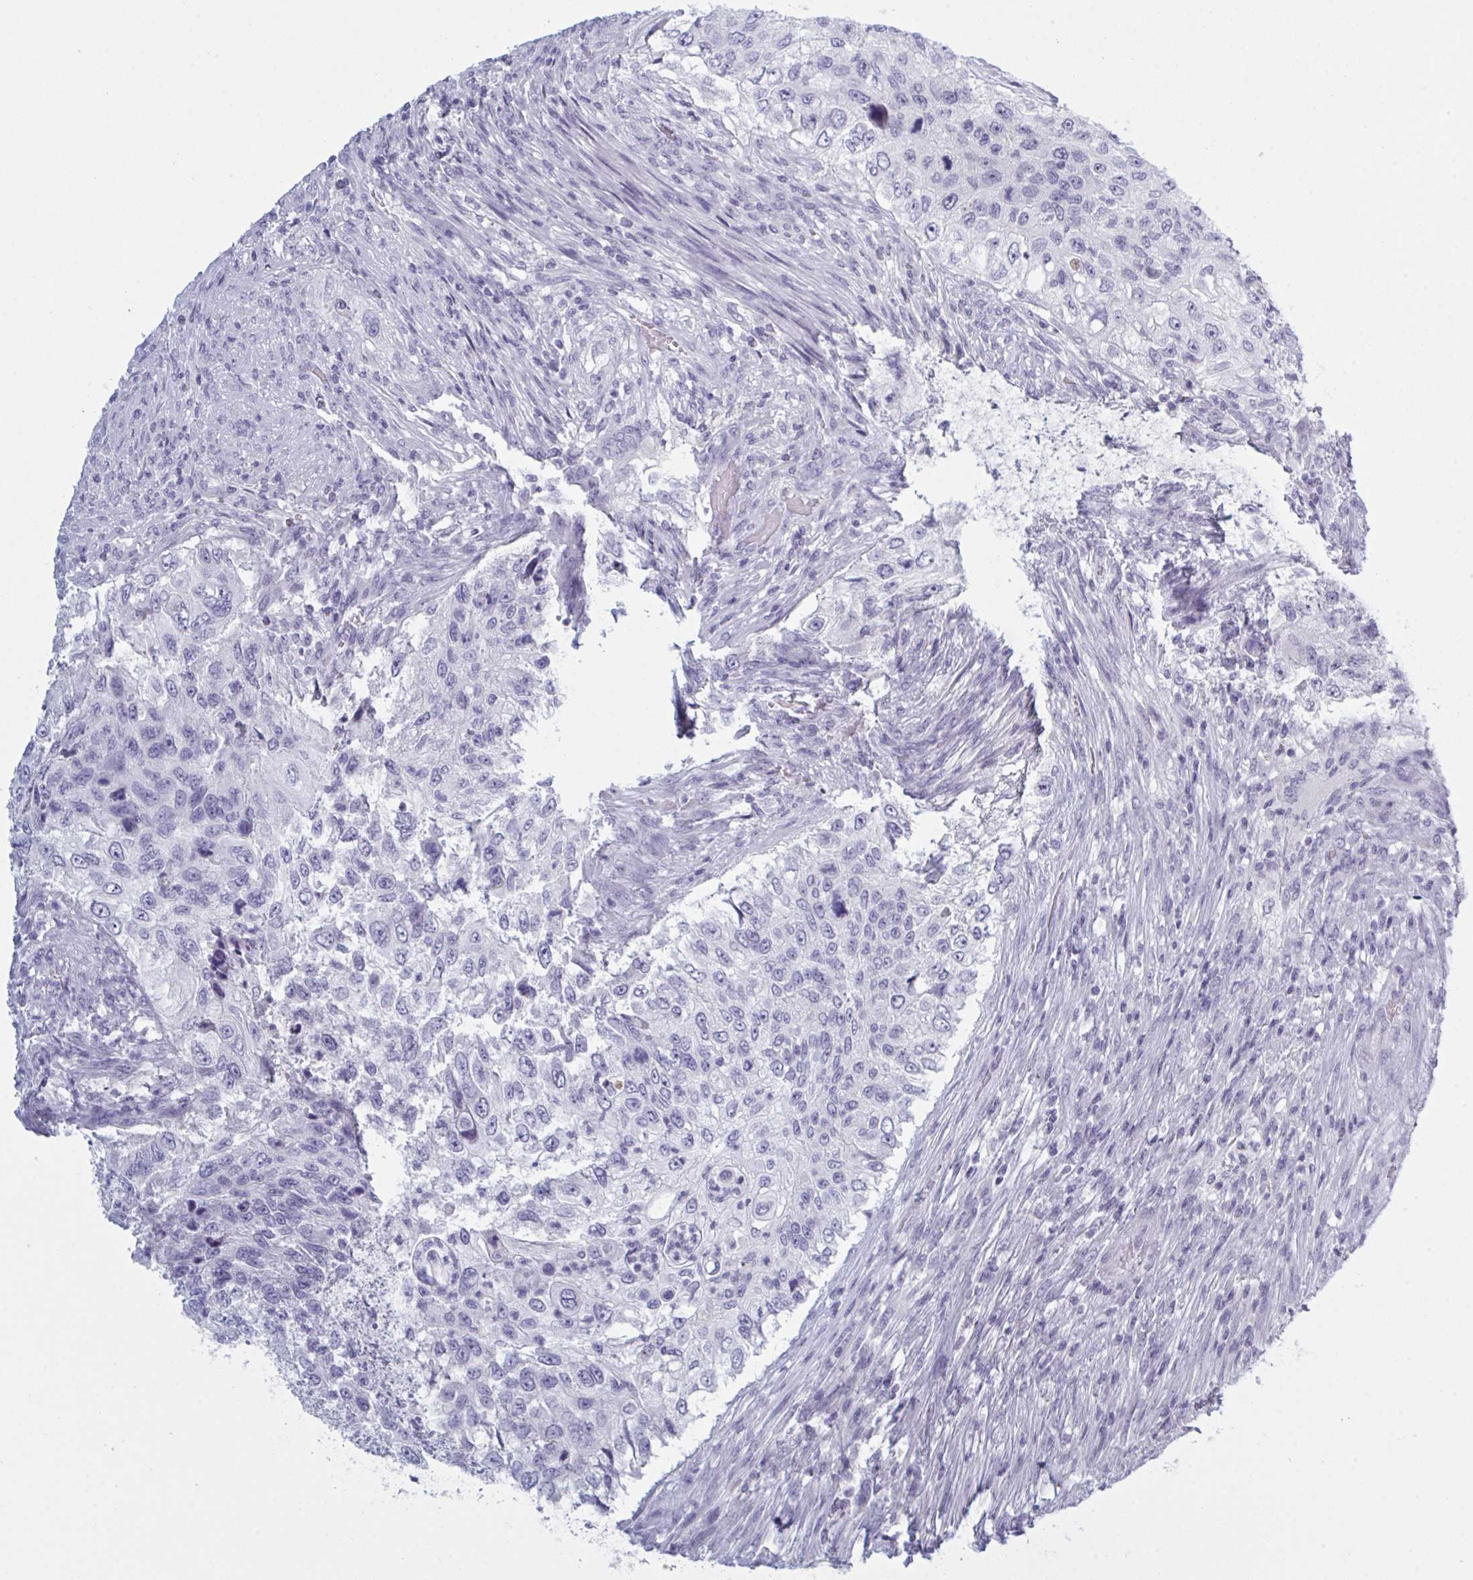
{"staining": {"intensity": "negative", "quantity": "none", "location": "none"}, "tissue": "urothelial cancer", "cell_type": "Tumor cells", "image_type": "cancer", "snomed": [{"axis": "morphology", "description": "Urothelial carcinoma, High grade"}, {"axis": "topography", "description": "Urinary bladder"}], "caption": "An image of human urothelial cancer is negative for staining in tumor cells. (Immunohistochemistry (ihc), brightfield microscopy, high magnification).", "gene": "NDUFC2", "patient": {"sex": "female", "age": 60}}